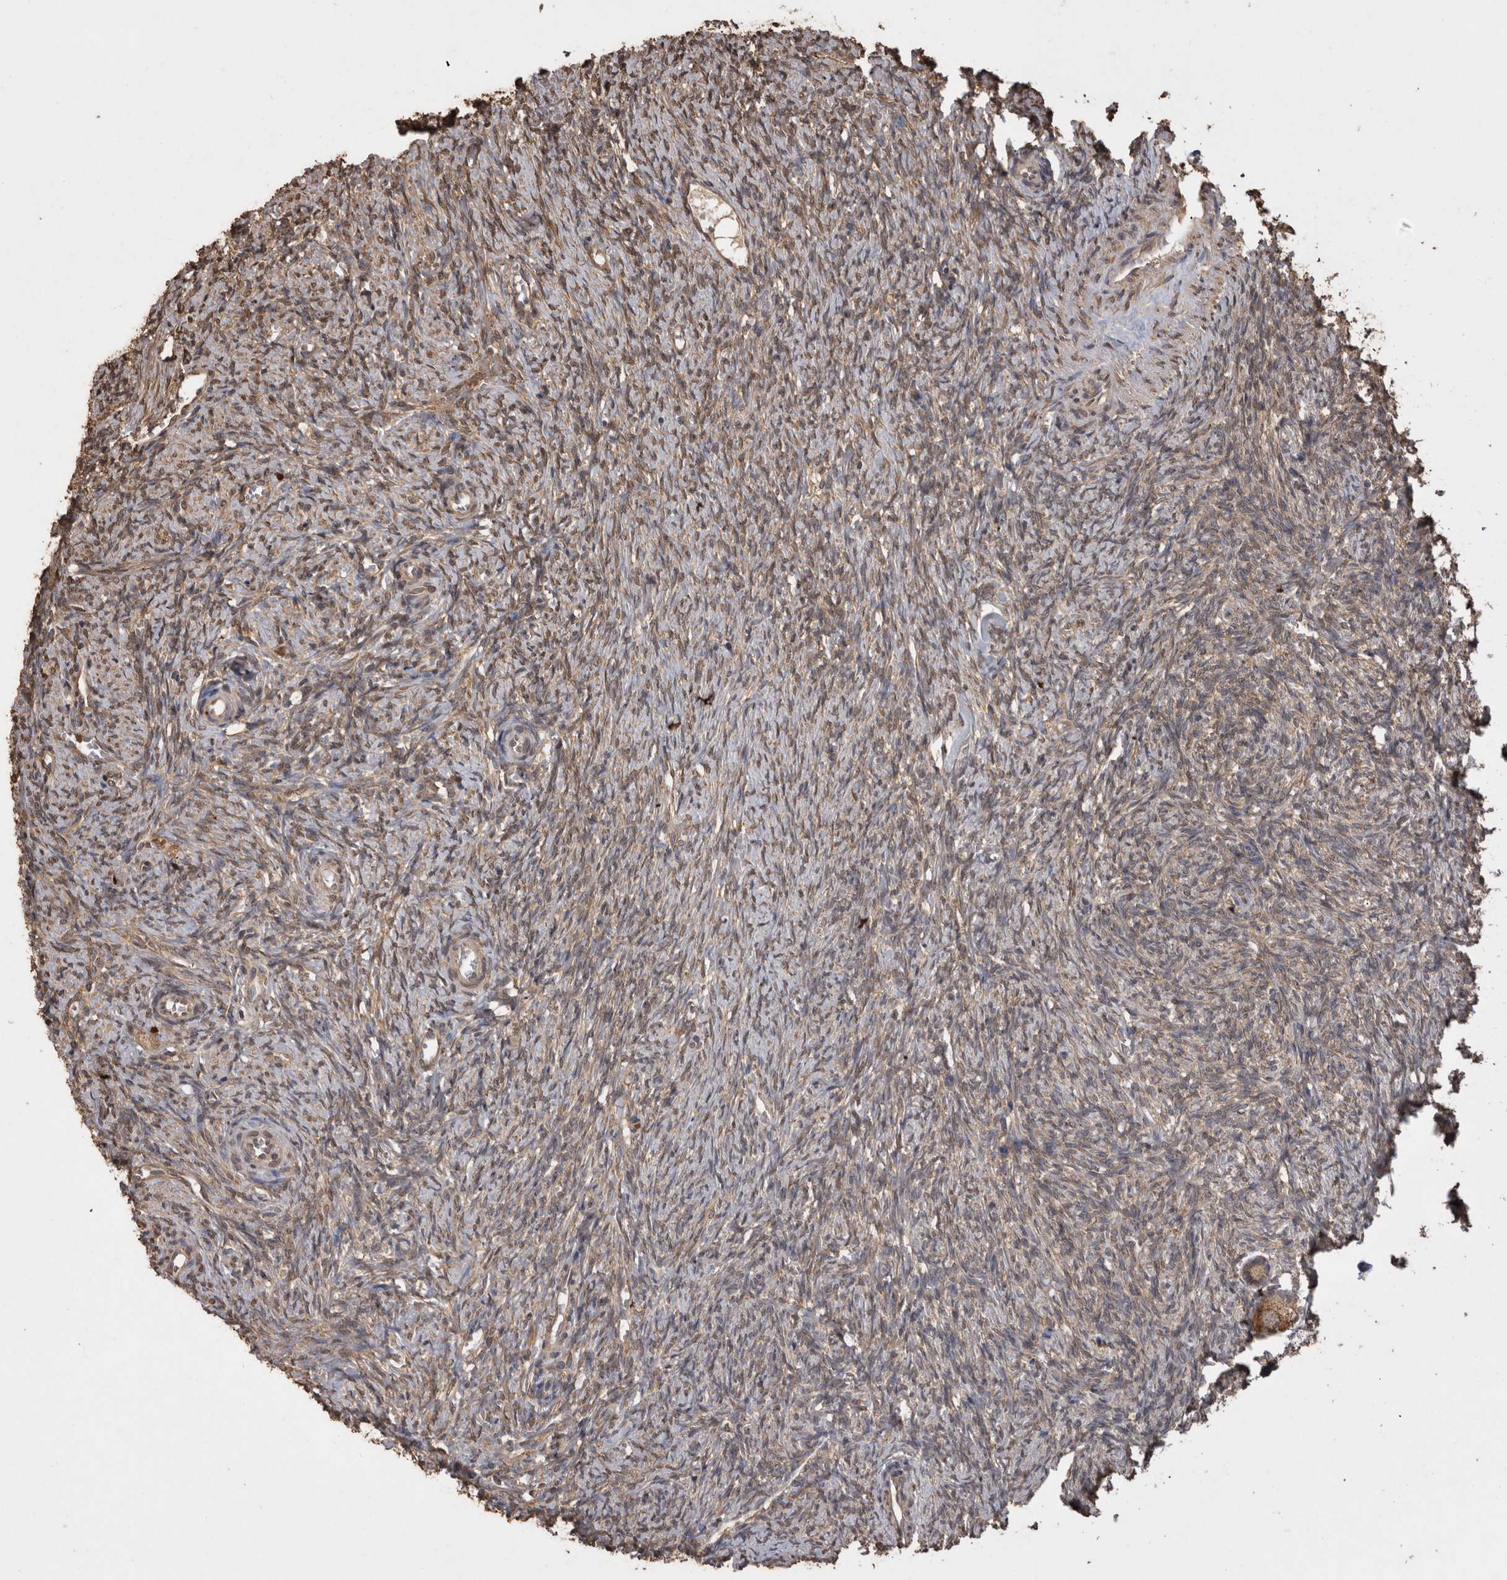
{"staining": {"intensity": "moderate", "quantity": ">75%", "location": "cytoplasmic/membranous"}, "tissue": "ovary", "cell_type": "Ovarian stroma cells", "image_type": "normal", "snomed": [{"axis": "morphology", "description": "Normal tissue, NOS"}, {"axis": "topography", "description": "Ovary"}], "caption": "The photomicrograph shows immunohistochemical staining of benign ovary. There is moderate cytoplasmic/membranous positivity is present in about >75% of ovarian stroma cells.", "gene": "SOCS5", "patient": {"sex": "female", "age": 41}}